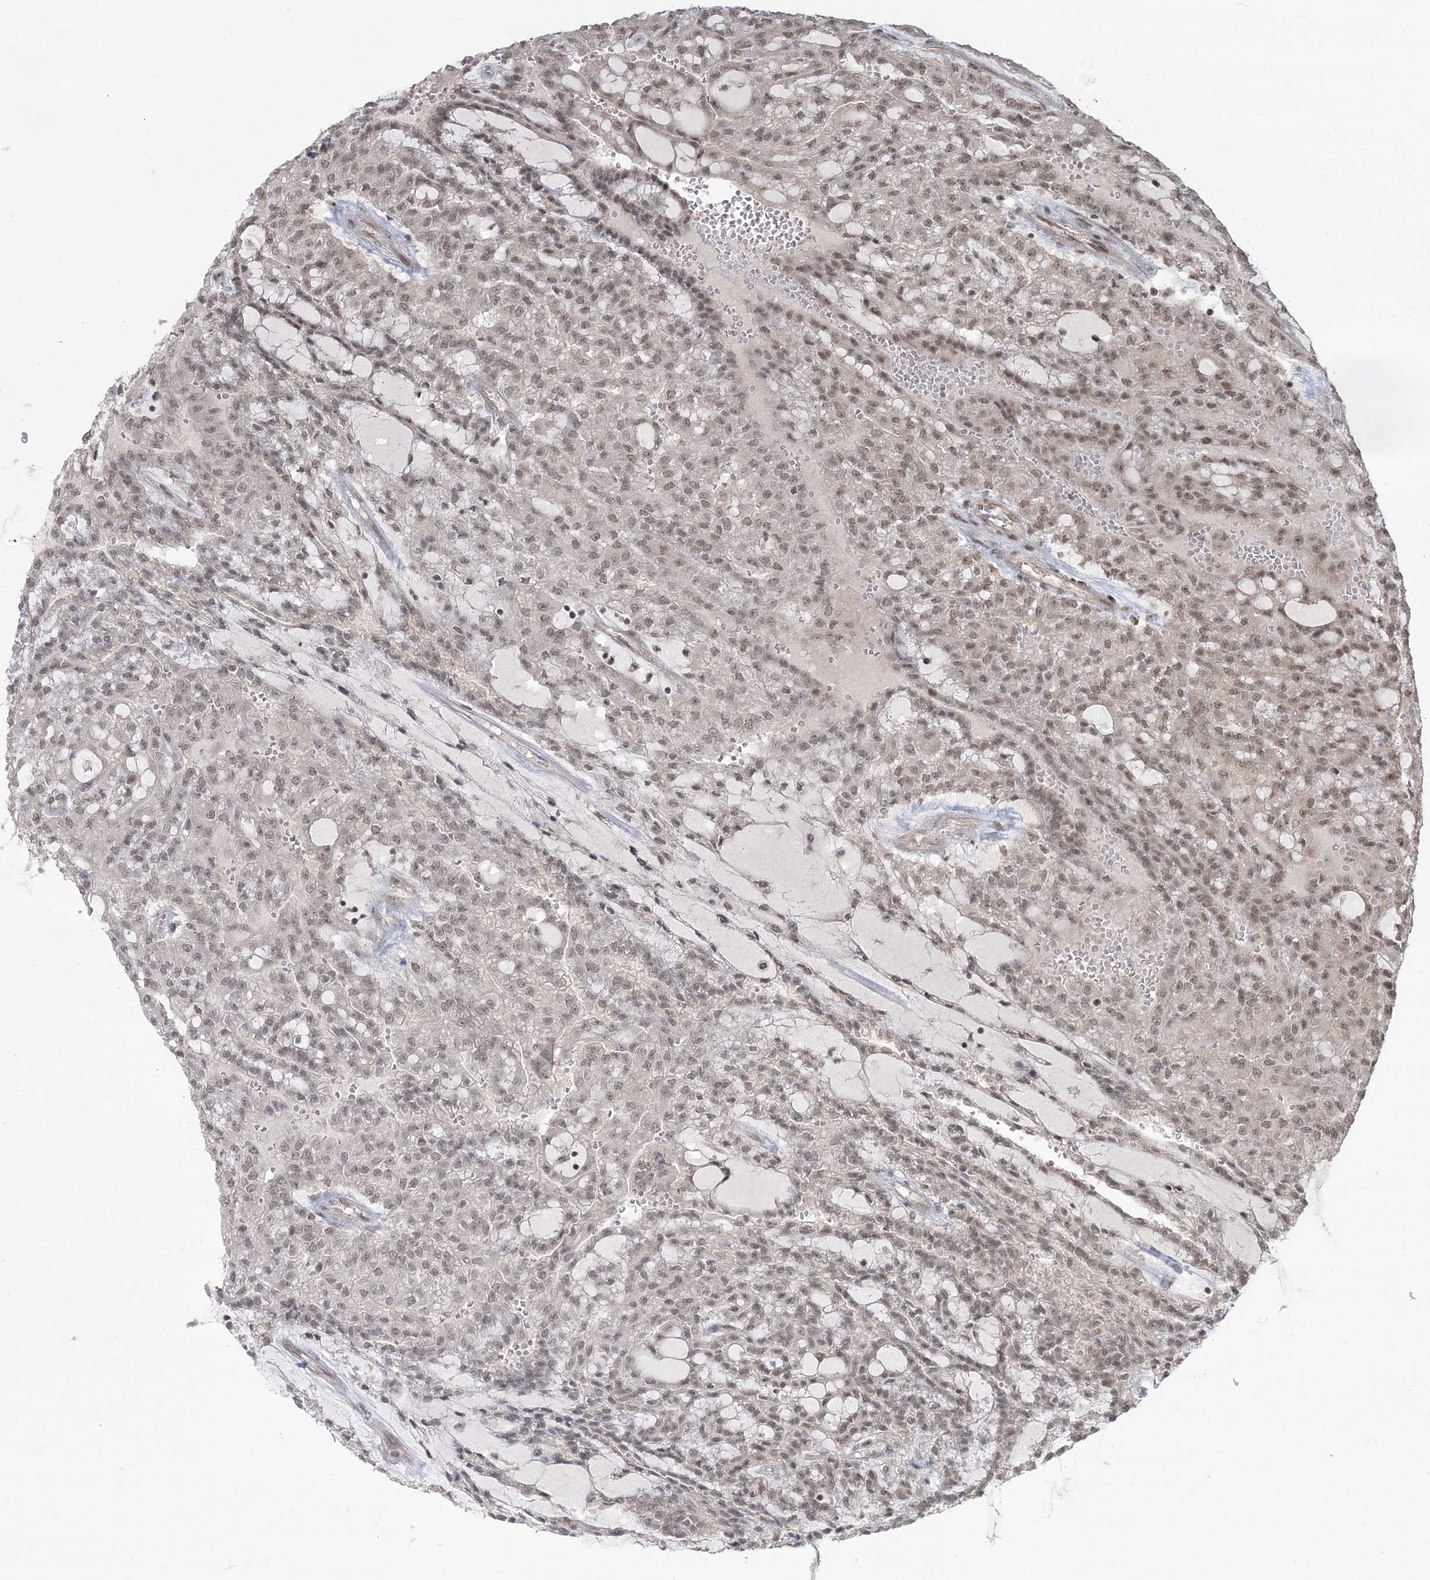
{"staining": {"intensity": "weak", "quantity": "25%-75%", "location": "nuclear"}, "tissue": "renal cancer", "cell_type": "Tumor cells", "image_type": "cancer", "snomed": [{"axis": "morphology", "description": "Adenocarcinoma, NOS"}, {"axis": "topography", "description": "Kidney"}], "caption": "Renal cancer (adenocarcinoma) stained with immunohistochemistry demonstrates weak nuclear staining in approximately 25%-75% of tumor cells. The staining is performed using DAB brown chromogen to label protein expression. The nuclei are counter-stained blue using hematoxylin.", "gene": "EPB41L4A", "patient": {"sex": "male", "age": 63}}